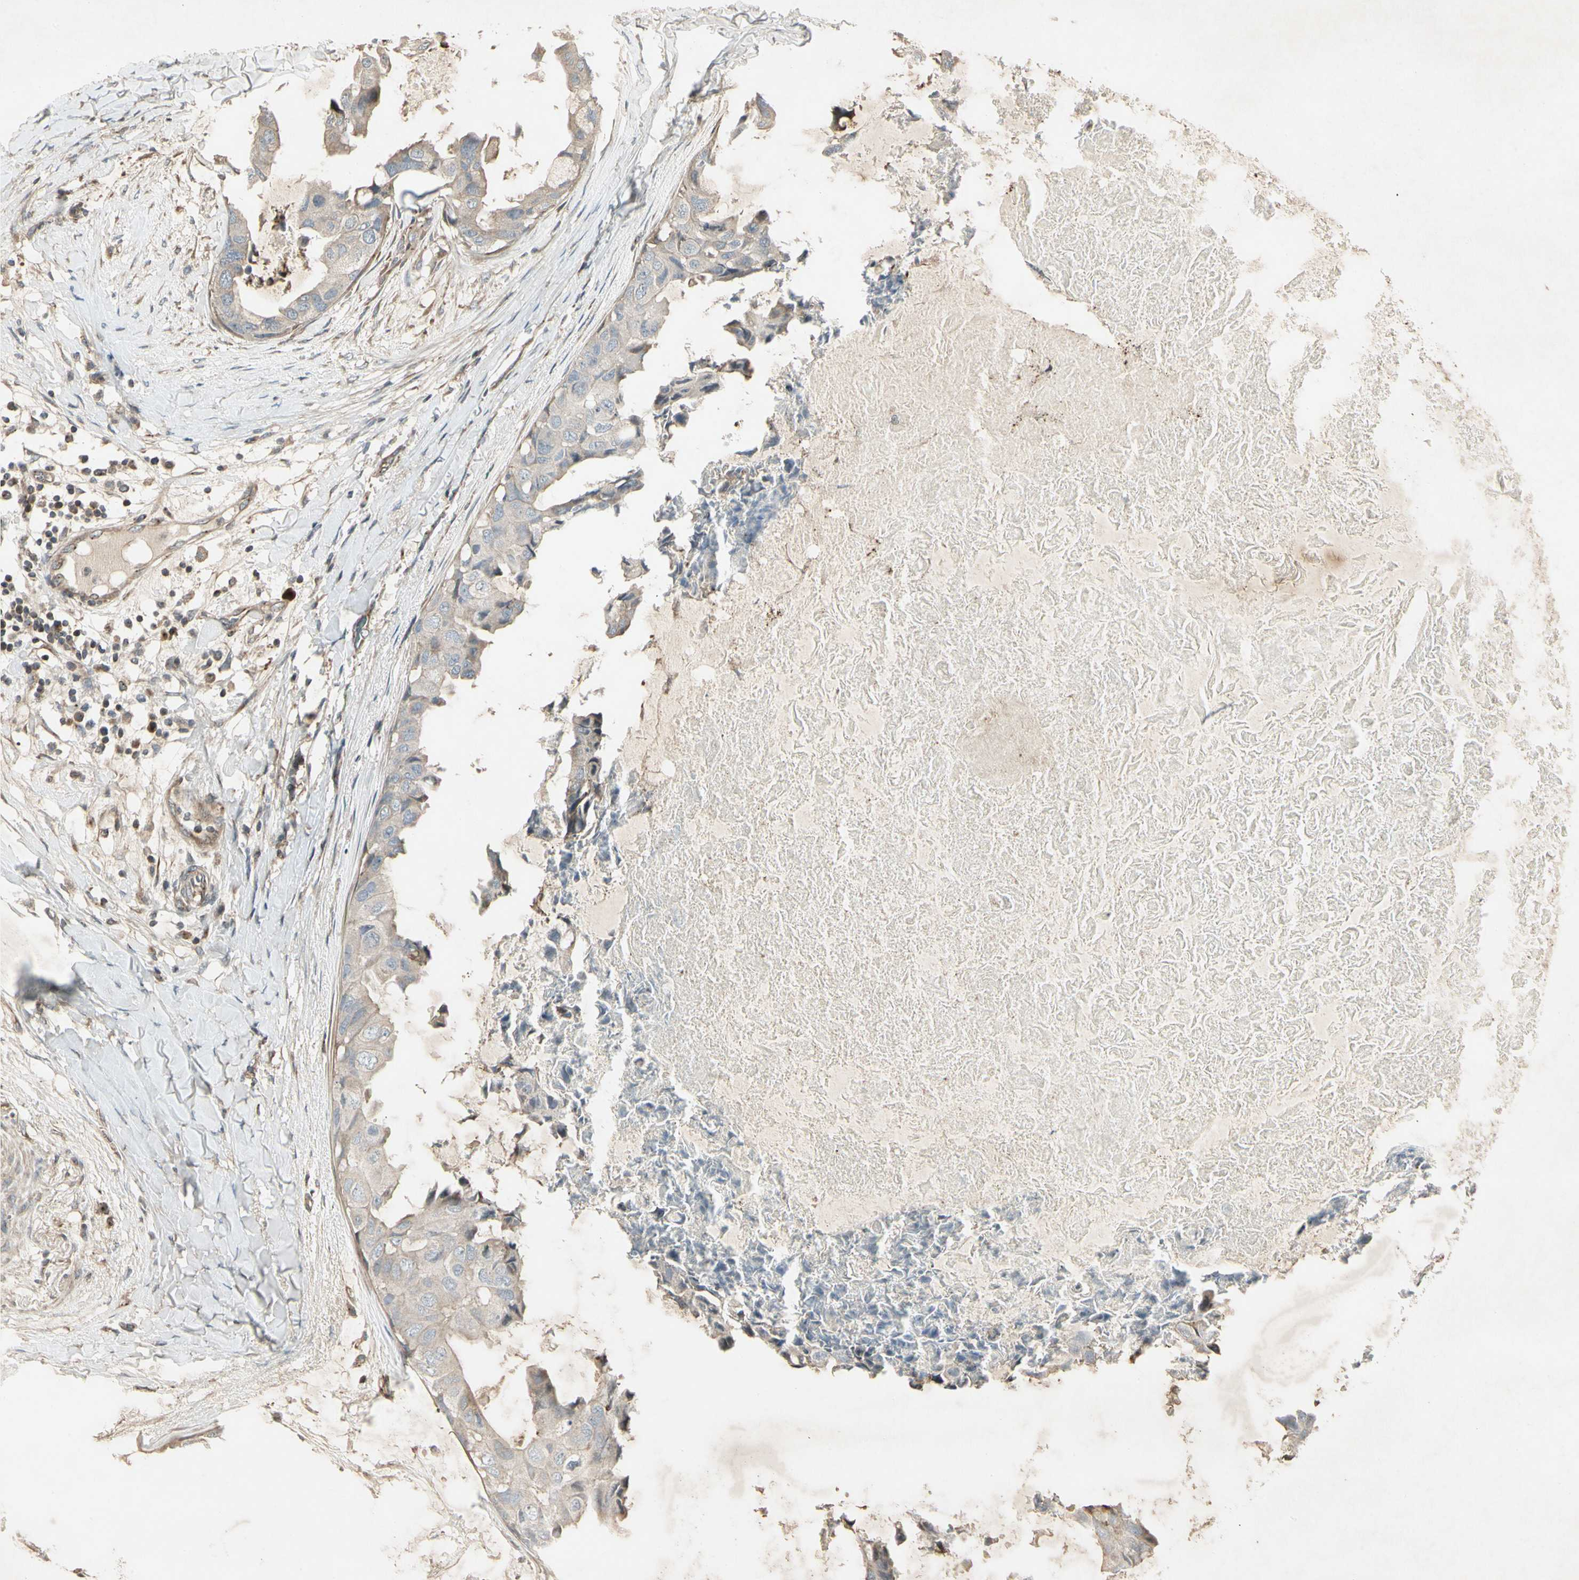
{"staining": {"intensity": "weak", "quantity": "25%-75%", "location": "cytoplasmic/membranous"}, "tissue": "breast cancer", "cell_type": "Tumor cells", "image_type": "cancer", "snomed": [{"axis": "morphology", "description": "Duct carcinoma"}, {"axis": "topography", "description": "Breast"}], "caption": "Protein analysis of breast cancer tissue reveals weak cytoplasmic/membranous positivity in approximately 25%-75% of tumor cells. (IHC, brightfield microscopy, high magnification).", "gene": "TEK", "patient": {"sex": "female", "age": 40}}